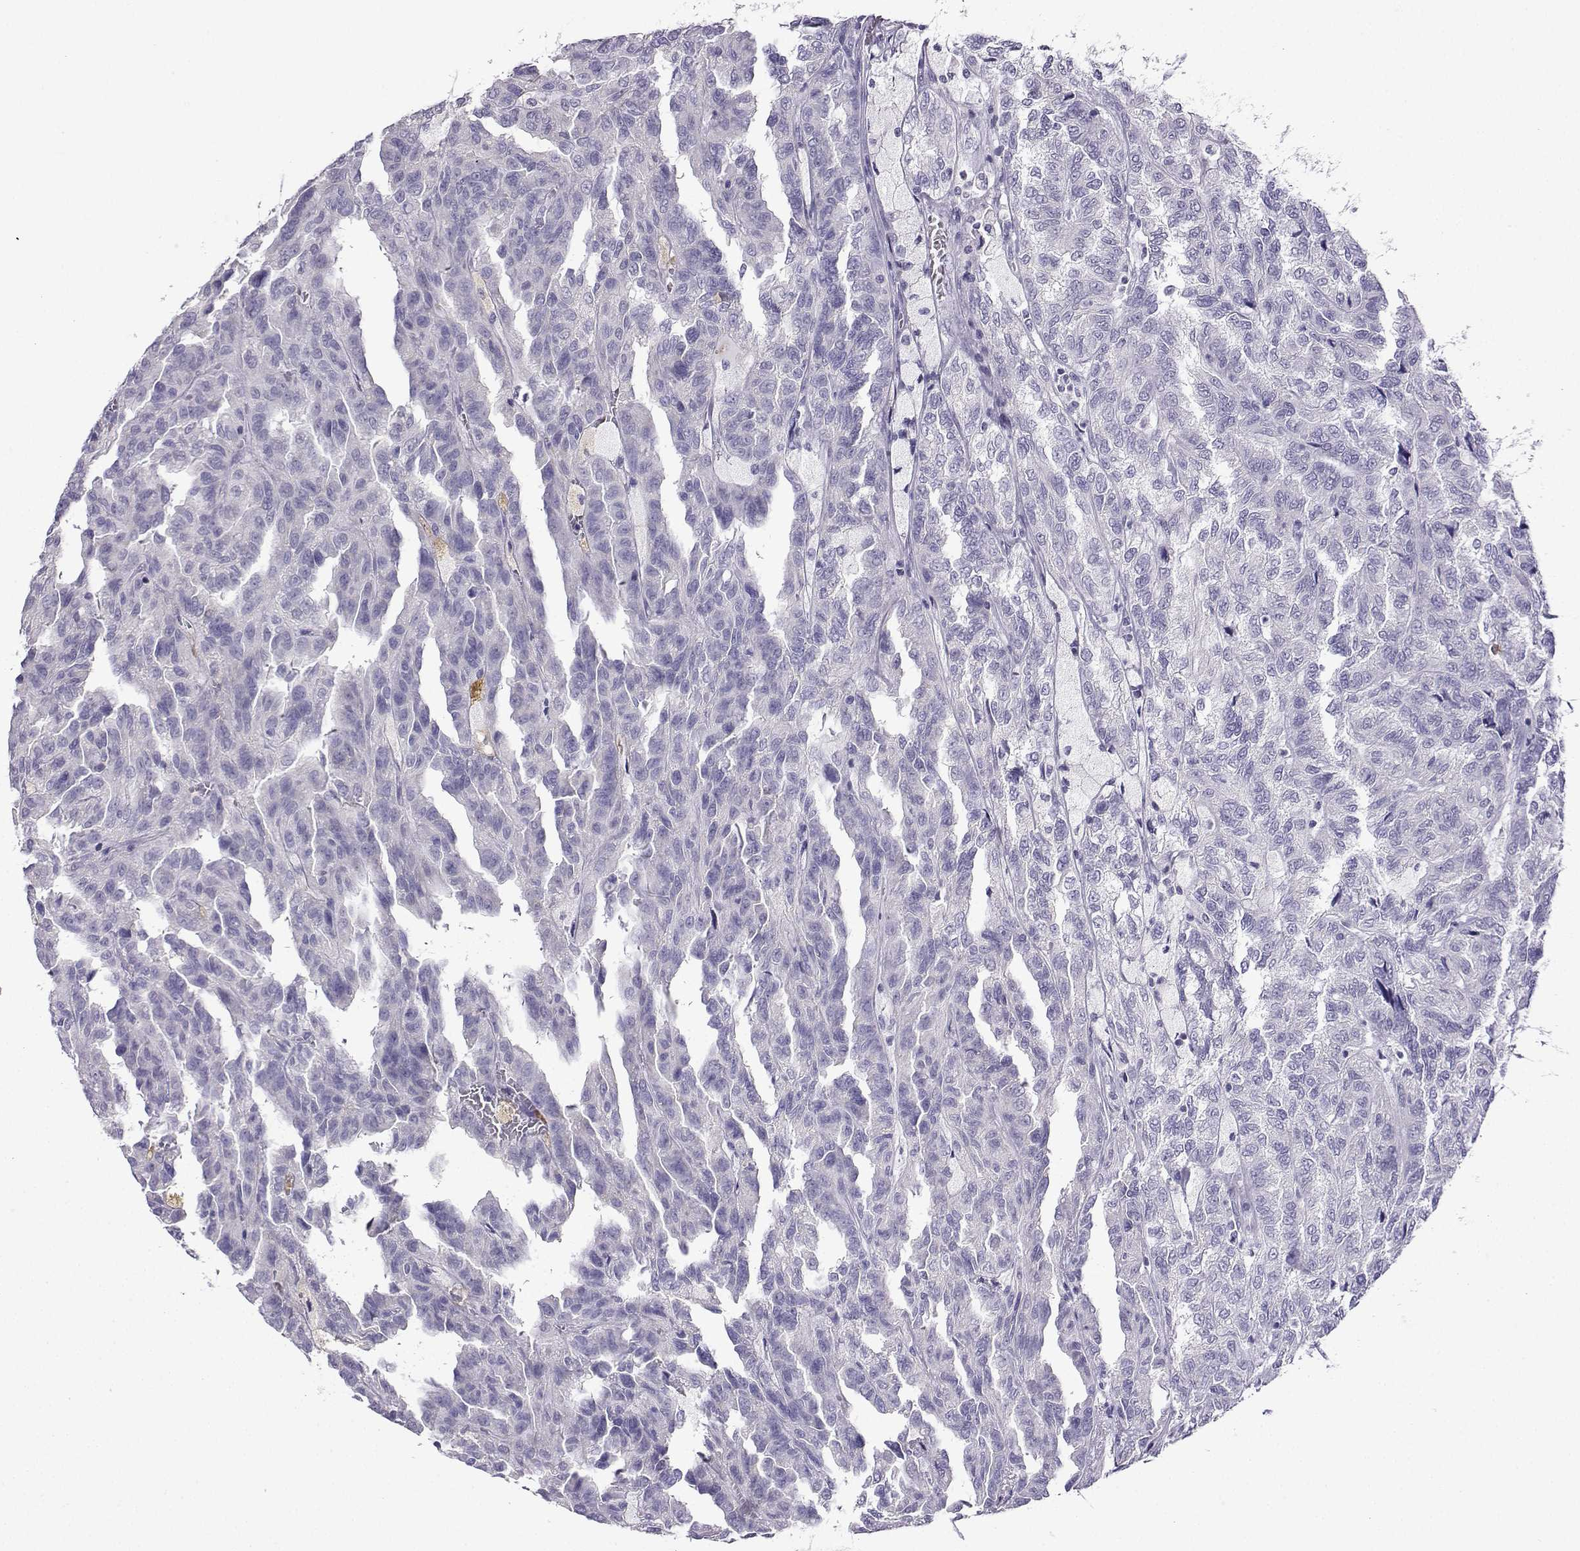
{"staining": {"intensity": "negative", "quantity": "none", "location": "none"}, "tissue": "renal cancer", "cell_type": "Tumor cells", "image_type": "cancer", "snomed": [{"axis": "morphology", "description": "Adenocarcinoma, NOS"}, {"axis": "topography", "description": "Kidney"}], "caption": "The IHC histopathology image has no significant staining in tumor cells of adenocarcinoma (renal) tissue.", "gene": "LINGO1", "patient": {"sex": "male", "age": 79}}